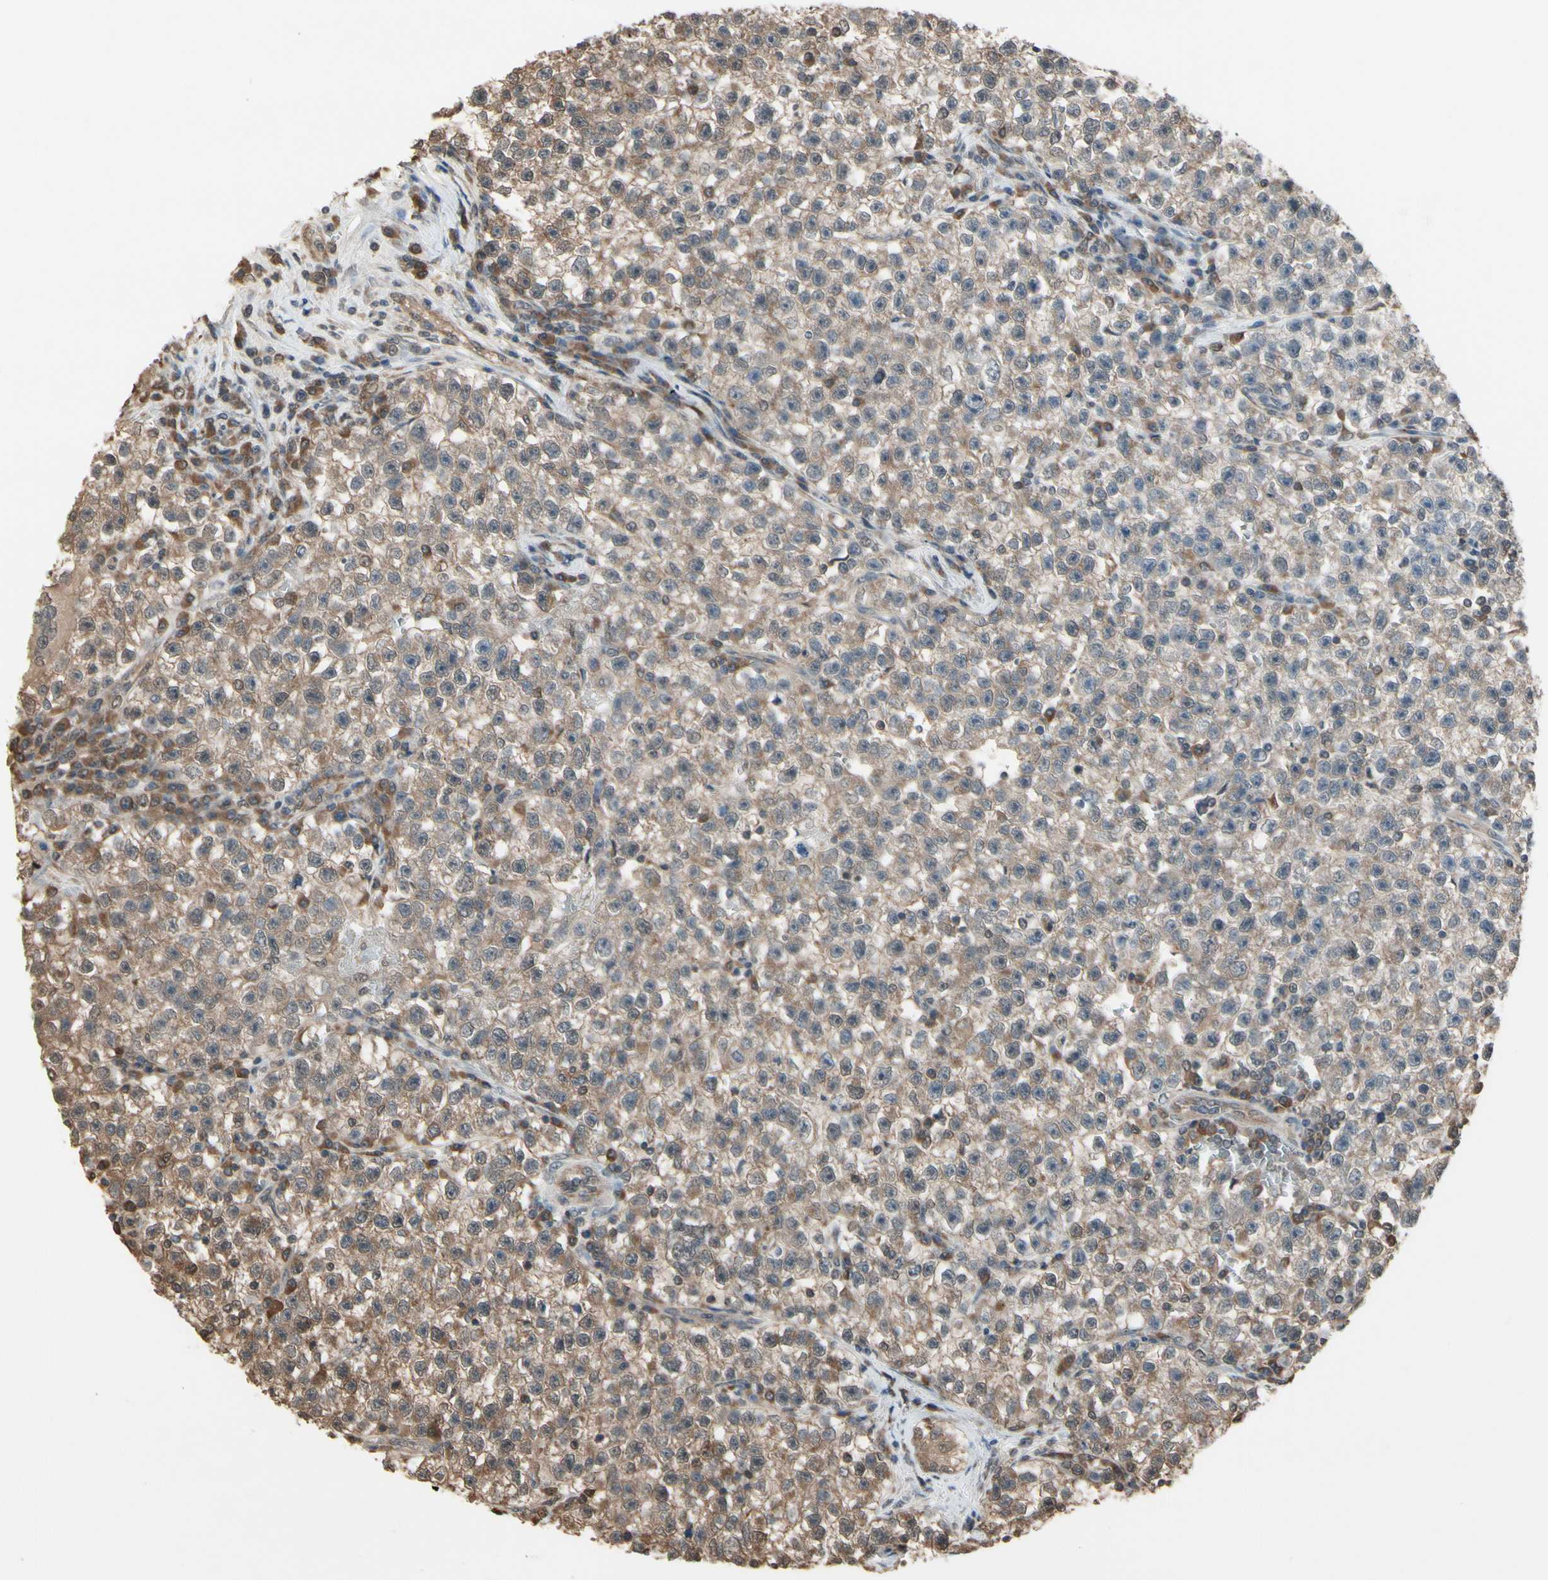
{"staining": {"intensity": "weak", "quantity": ">75%", "location": "cytoplasmic/membranous"}, "tissue": "testis cancer", "cell_type": "Tumor cells", "image_type": "cancer", "snomed": [{"axis": "morphology", "description": "Seminoma, NOS"}, {"axis": "topography", "description": "Testis"}], "caption": "Protein staining by immunohistochemistry (IHC) demonstrates weak cytoplasmic/membranous positivity in about >75% of tumor cells in testis cancer.", "gene": "PNPLA7", "patient": {"sex": "male", "age": 22}}